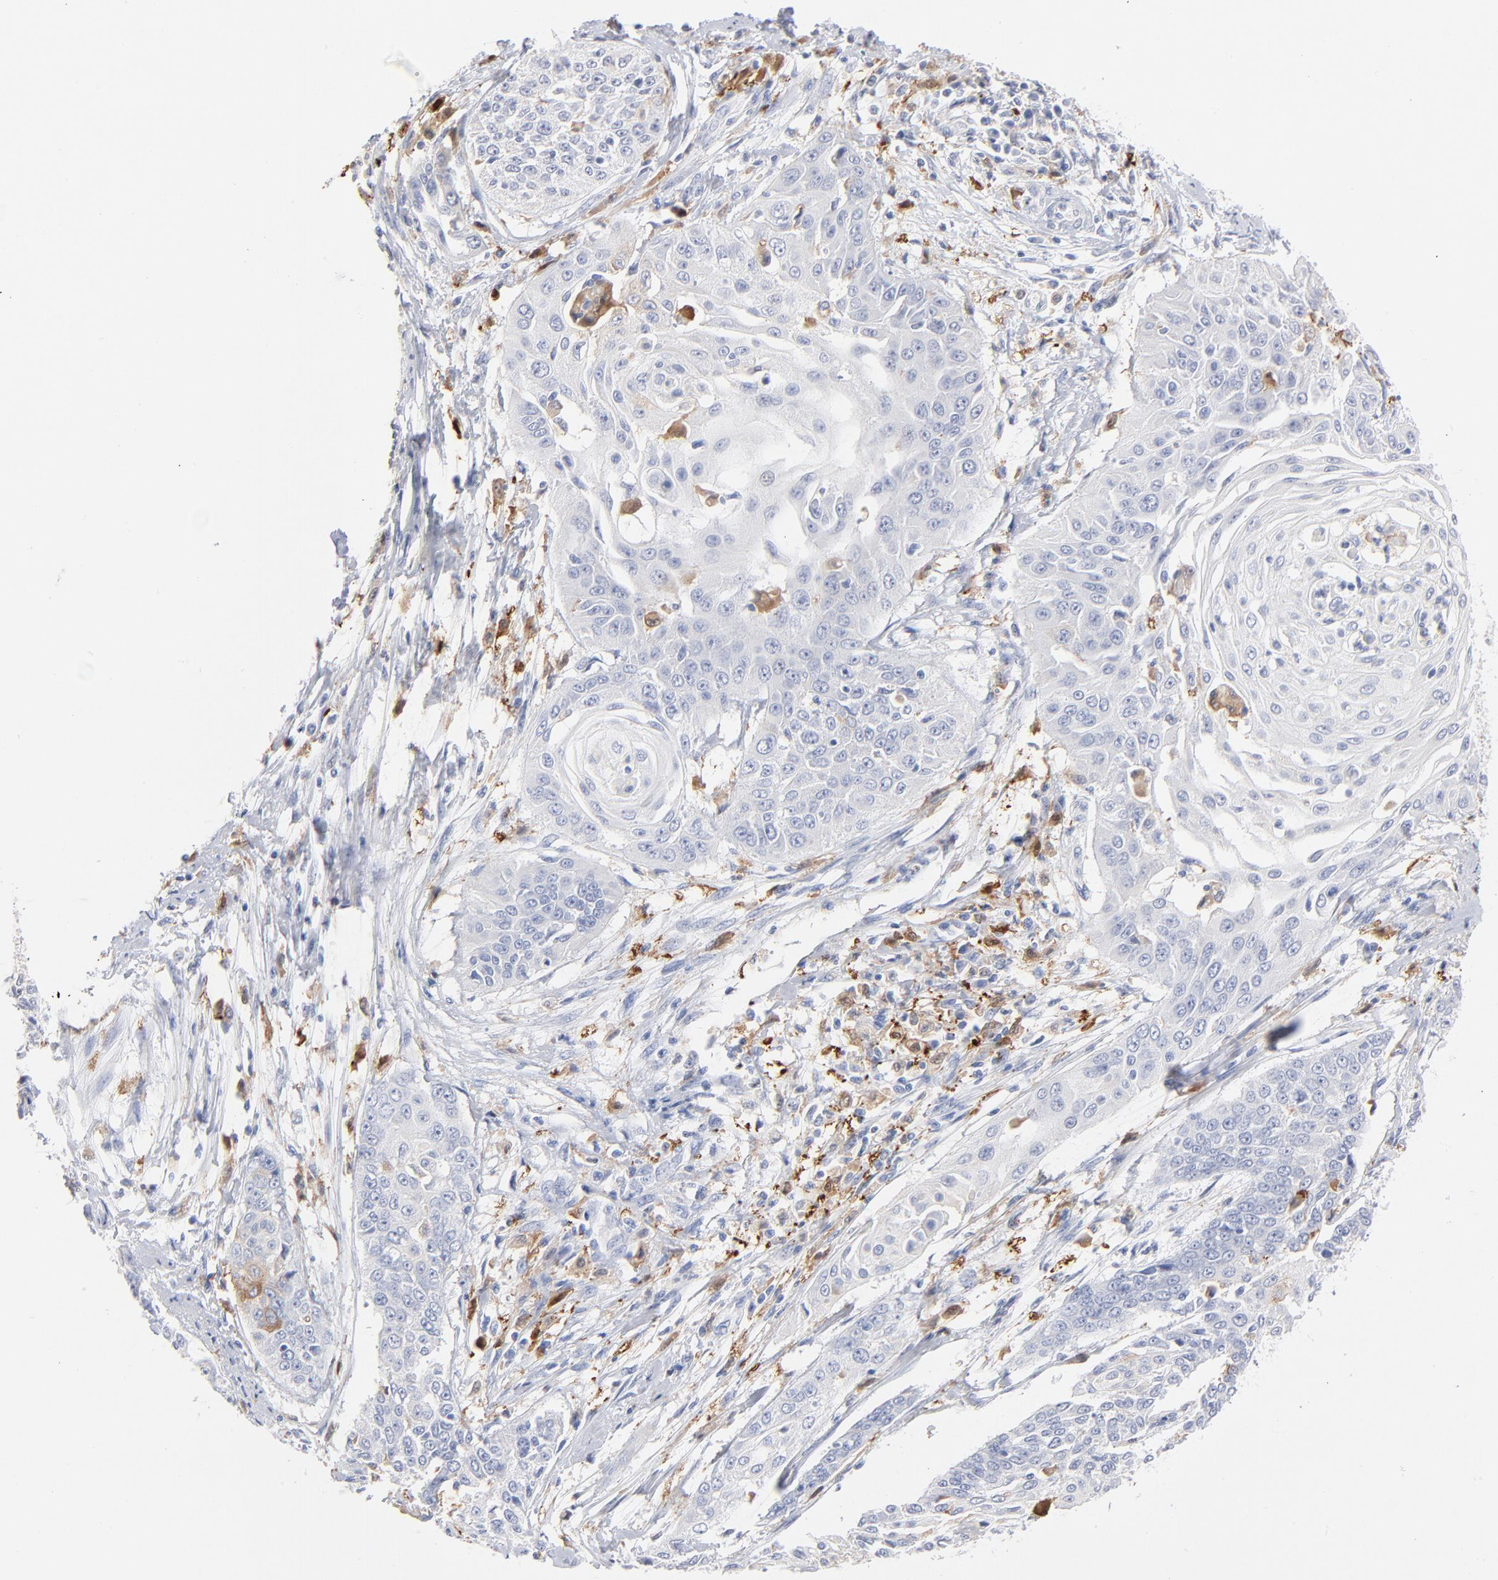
{"staining": {"intensity": "negative", "quantity": "none", "location": "none"}, "tissue": "cervical cancer", "cell_type": "Tumor cells", "image_type": "cancer", "snomed": [{"axis": "morphology", "description": "Squamous cell carcinoma, NOS"}, {"axis": "topography", "description": "Cervix"}], "caption": "Human squamous cell carcinoma (cervical) stained for a protein using immunohistochemistry (IHC) displays no positivity in tumor cells.", "gene": "IFIT2", "patient": {"sex": "female", "age": 64}}